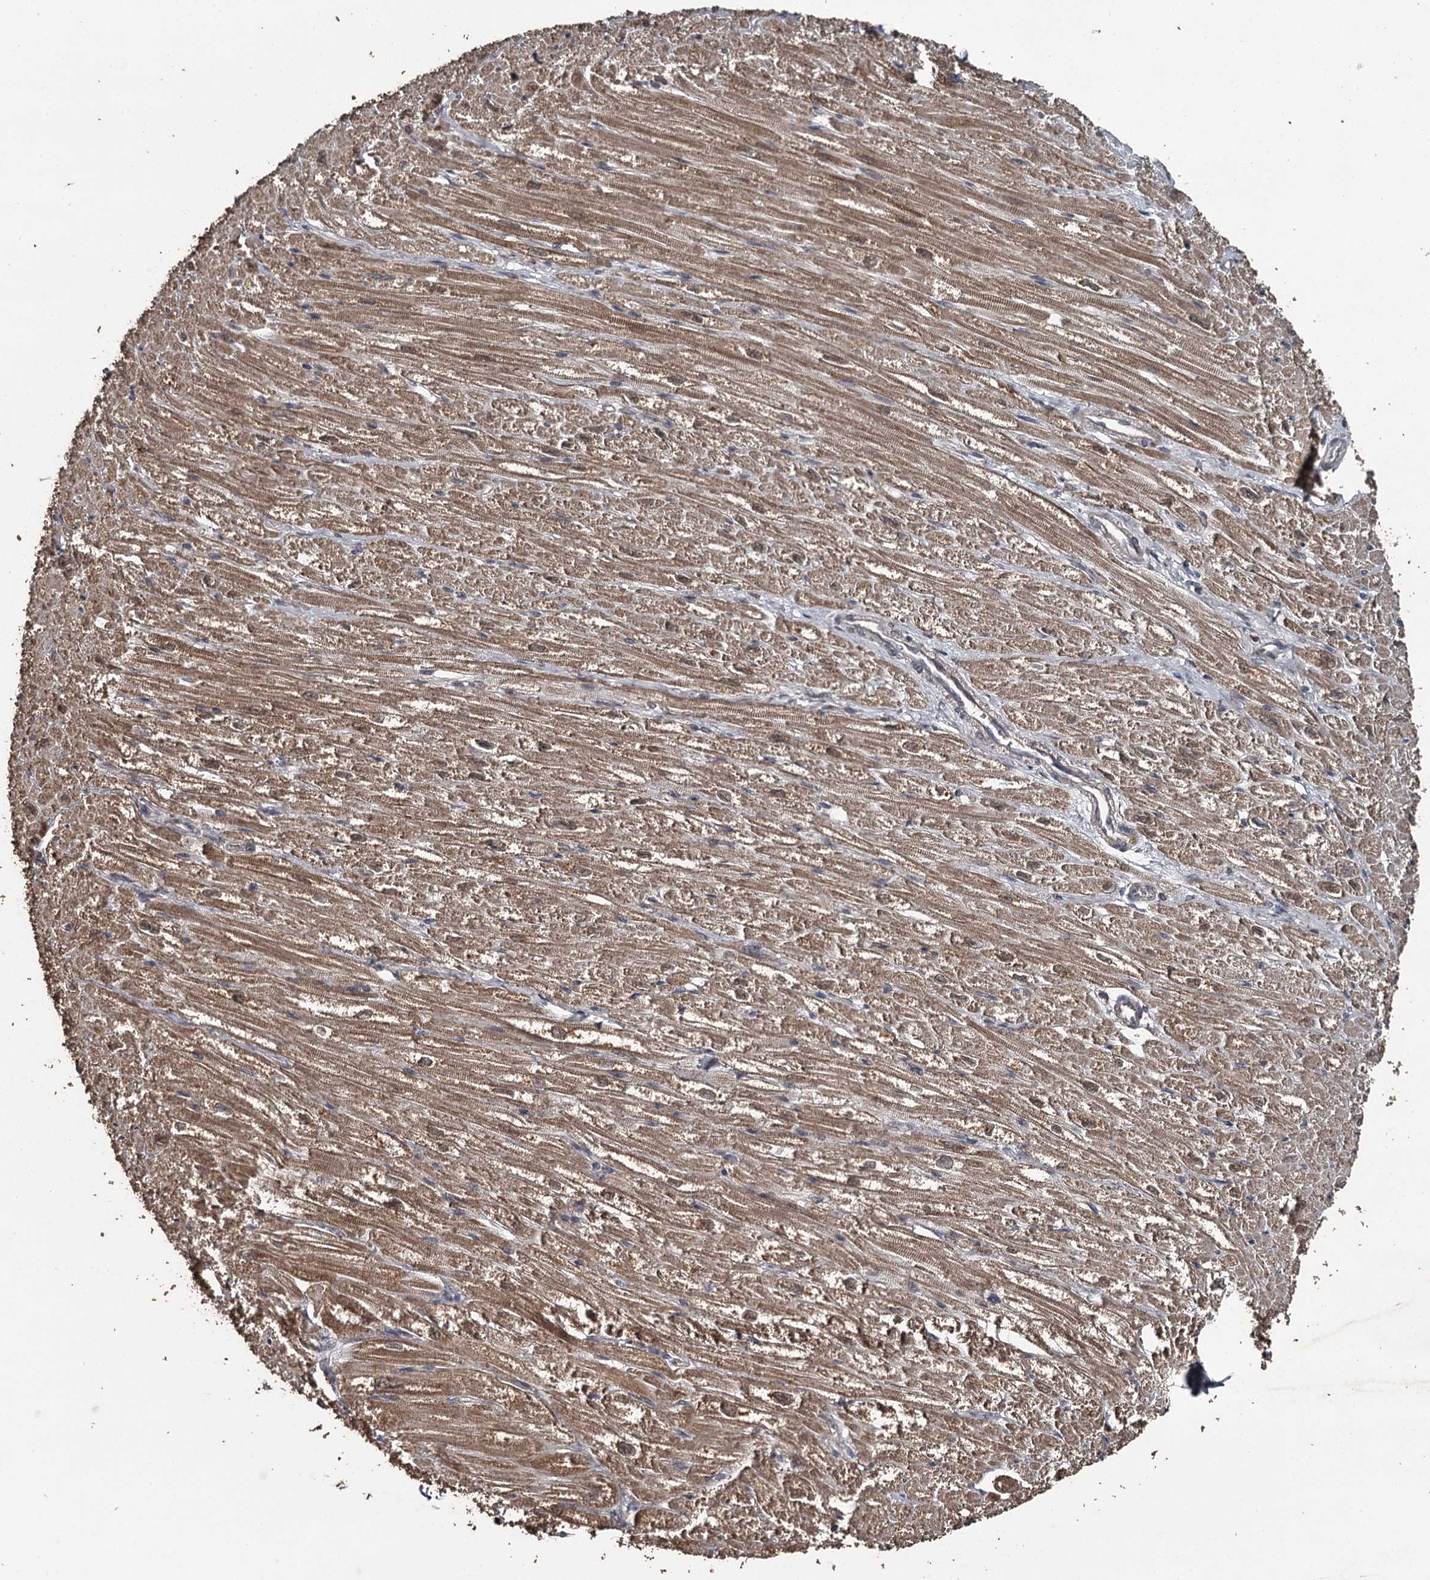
{"staining": {"intensity": "moderate", "quantity": ">75%", "location": "cytoplasmic/membranous"}, "tissue": "heart muscle", "cell_type": "Cardiomyocytes", "image_type": "normal", "snomed": [{"axis": "morphology", "description": "Normal tissue, NOS"}, {"axis": "topography", "description": "Heart"}], "caption": "Protein expression analysis of unremarkable heart muscle reveals moderate cytoplasmic/membranous positivity in approximately >75% of cardiomyocytes.", "gene": "WIPI1", "patient": {"sex": "male", "age": 50}}